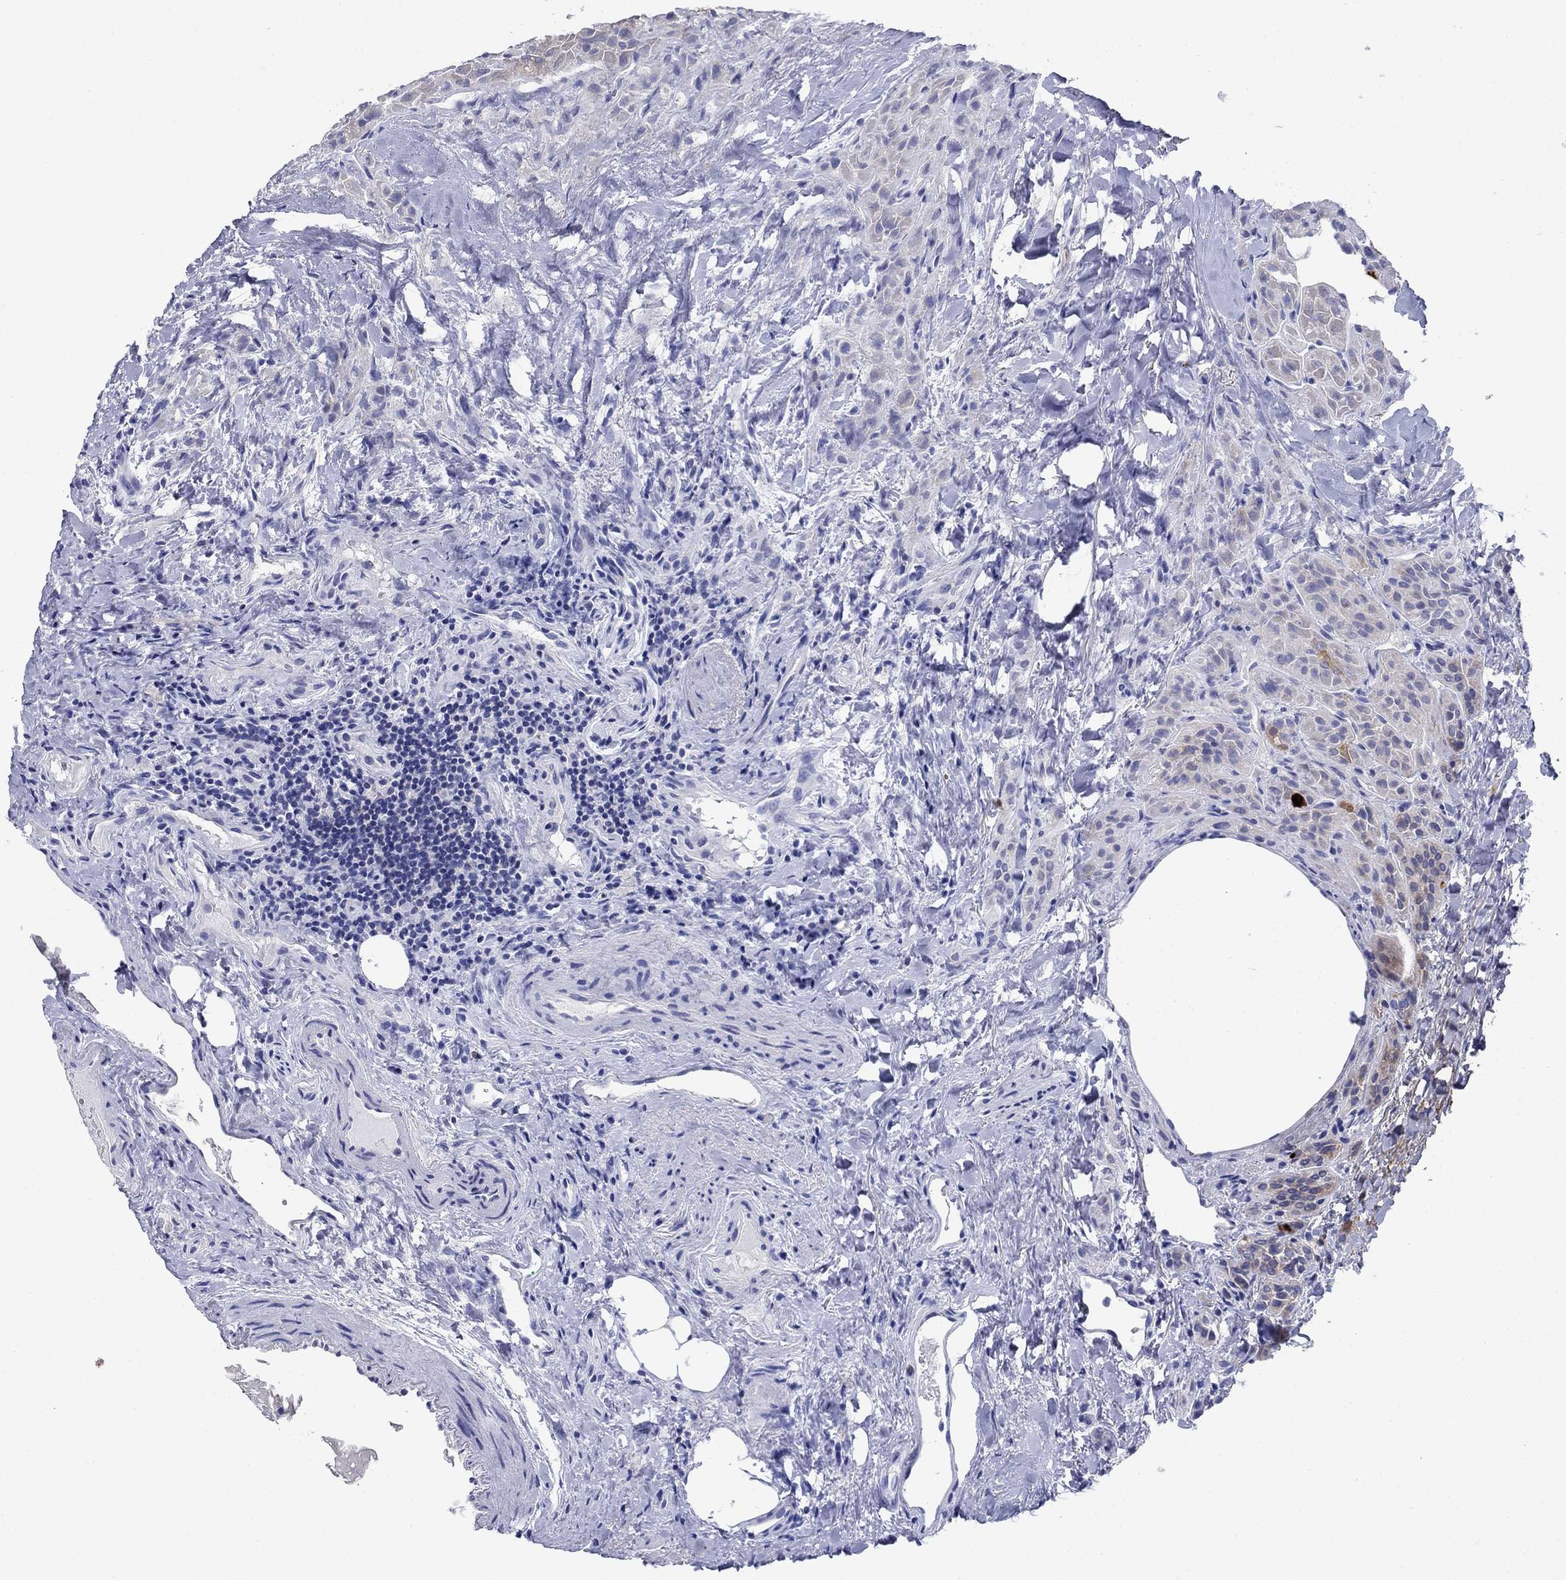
{"staining": {"intensity": "negative", "quantity": "none", "location": "none"}, "tissue": "thyroid cancer", "cell_type": "Tumor cells", "image_type": "cancer", "snomed": [{"axis": "morphology", "description": "Papillary adenocarcinoma, NOS"}, {"axis": "topography", "description": "Thyroid gland"}], "caption": "Immunohistochemical staining of human thyroid cancer (papillary adenocarcinoma) demonstrates no significant positivity in tumor cells.", "gene": "SULT2B1", "patient": {"sex": "female", "age": 45}}